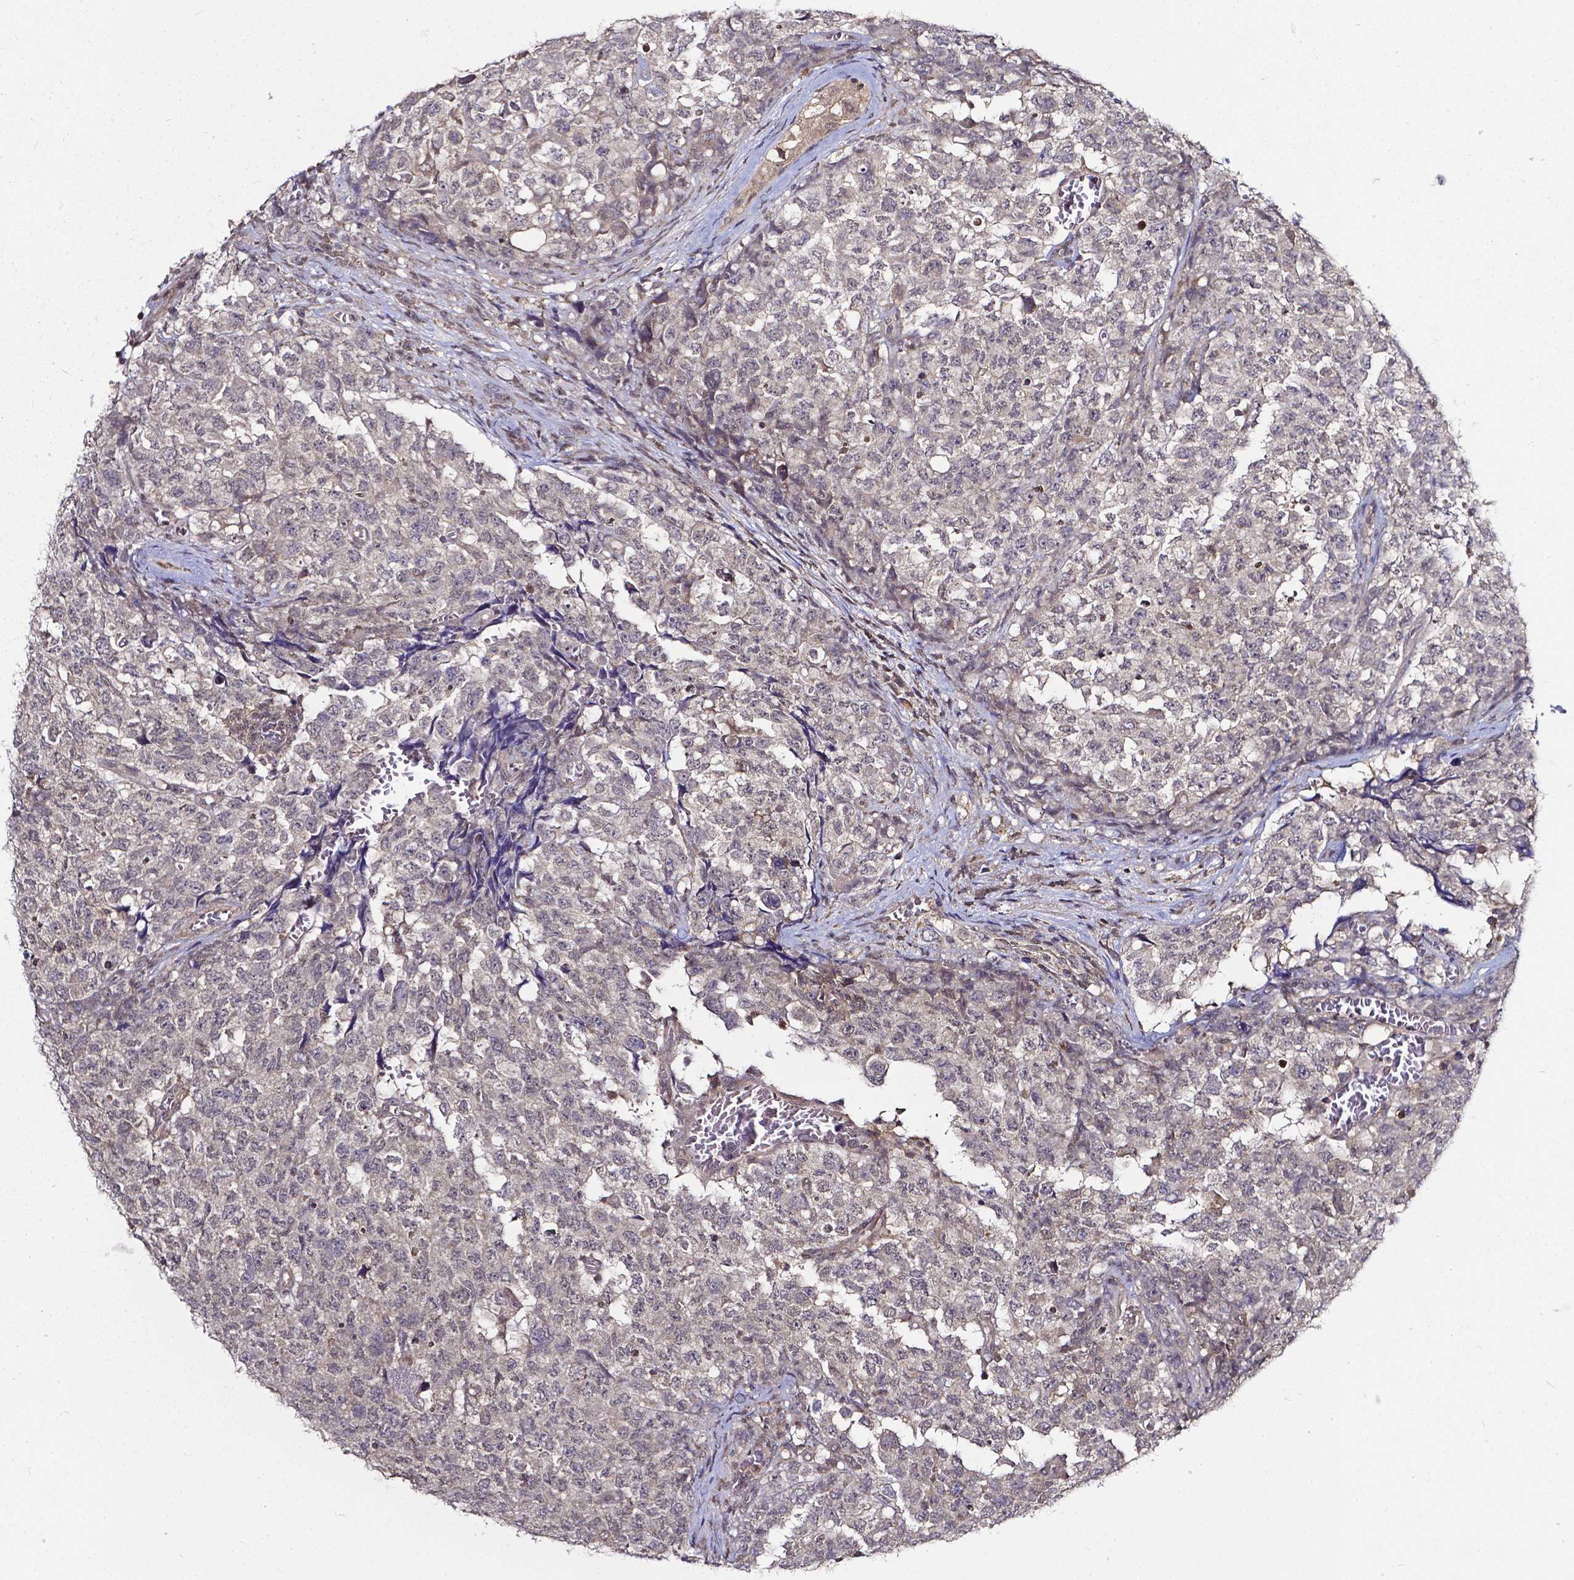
{"staining": {"intensity": "negative", "quantity": "none", "location": "none"}, "tissue": "testis cancer", "cell_type": "Tumor cells", "image_type": "cancer", "snomed": [{"axis": "morphology", "description": "Carcinoma, Embryonal, NOS"}, {"axis": "topography", "description": "Testis"}], "caption": "Immunohistochemical staining of testis embryonal carcinoma displays no significant positivity in tumor cells.", "gene": "OTUB1", "patient": {"sex": "male", "age": 23}}